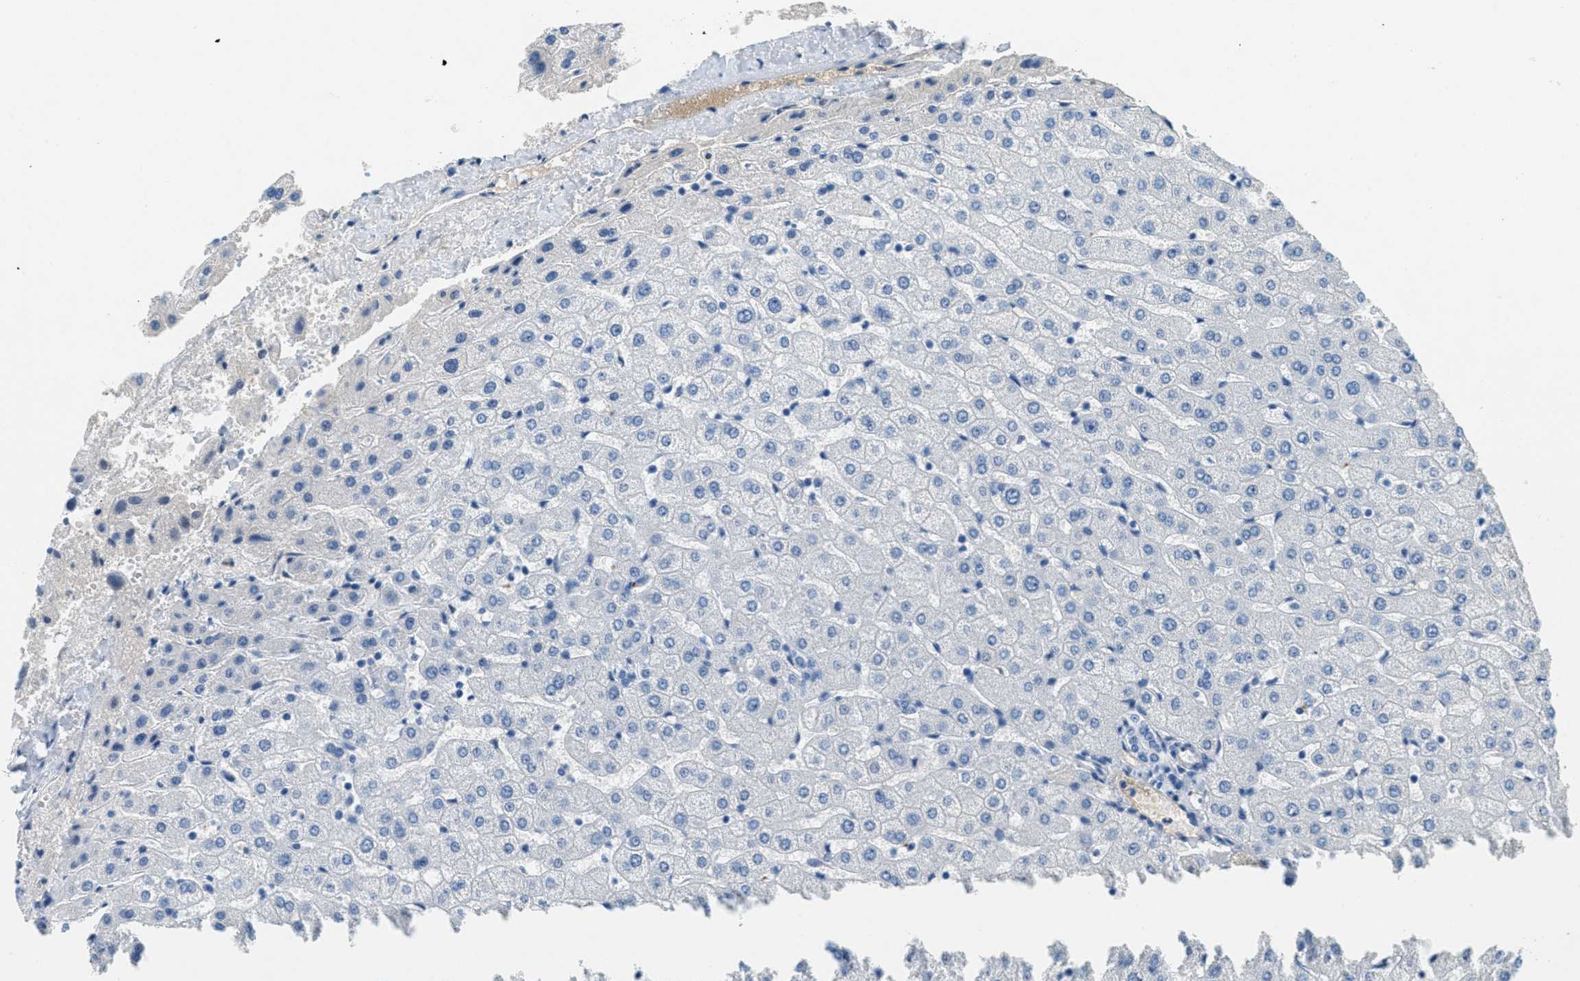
{"staining": {"intensity": "negative", "quantity": "none", "location": "none"}, "tissue": "liver", "cell_type": "Cholangiocytes", "image_type": "normal", "snomed": [{"axis": "morphology", "description": "Normal tissue, NOS"}, {"axis": "morphology", "description": "Fibrosis, NOS"}, {"axis": "topography", "description": "Liver"}], "caption": "Immunohistochemical staining of unremarkable liver shows no significant expression in cholangiocytes. The staining was performed using DAB to visualize the protein expression in brown, while the nuclei were stained in blue with hematoxylin (Magnification: 20x).", "gene": "A2M", "patient": {"sex": "female", "age": 29}}